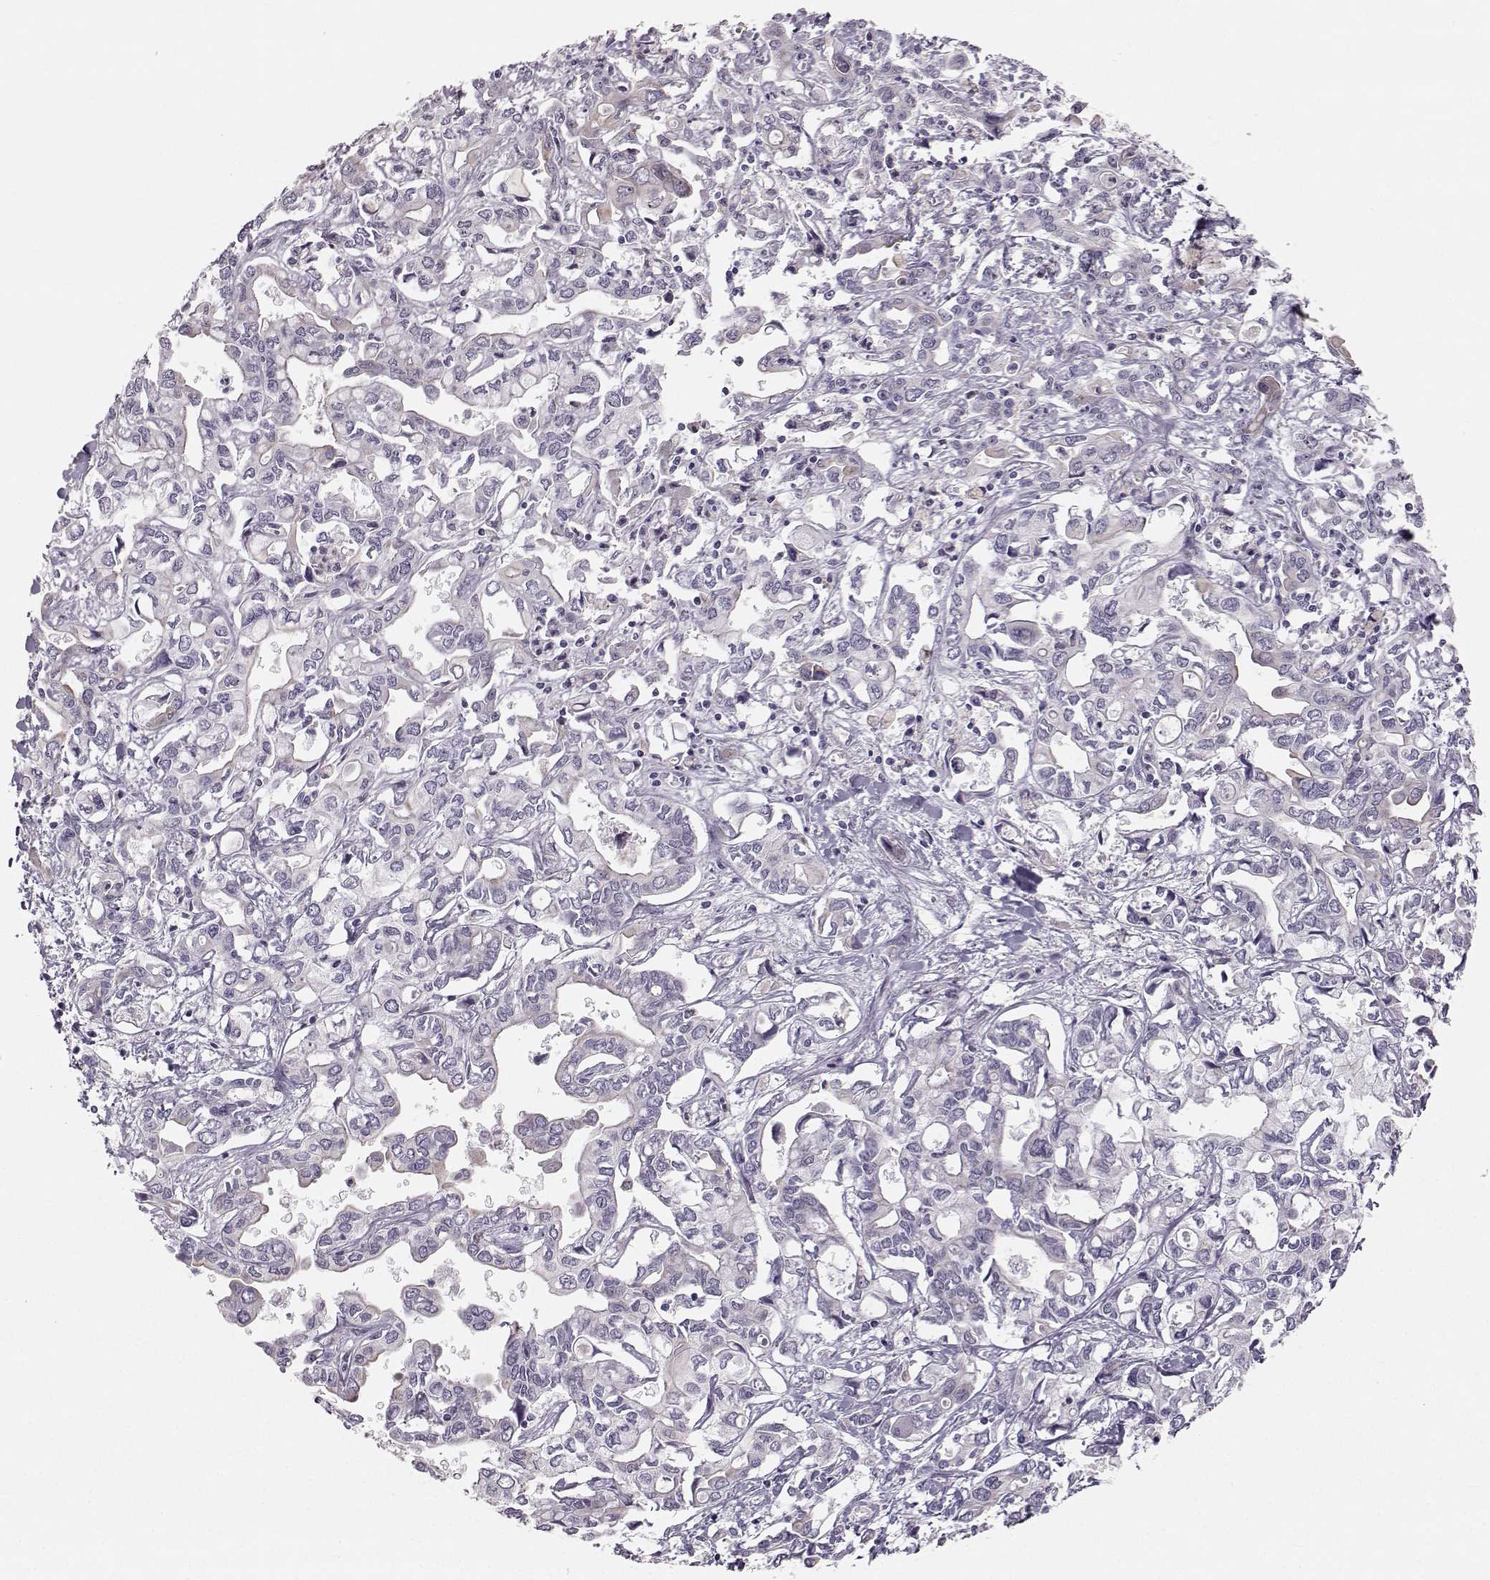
{"staining": {"intensity": "negative", "quantity": "none", "location": "none"}, "tissue": "liver cancer", "cell_type": "Tumor cells", "image_type": "cancer", "snomed": [{"axis": "morphology", "description": "Cholangiocarcinoma"}, {"axis": "topography", "description": "Liver"}], "caption": "DAB immunohistochemical staining of human liver cholangiocarcinoma displays no significant staining in tumor cells. (DAB immunohistochemistry (IHC), high magnification).", "gene": "RUNDC3A", "patient": {"sex": "female", "age": 64}}